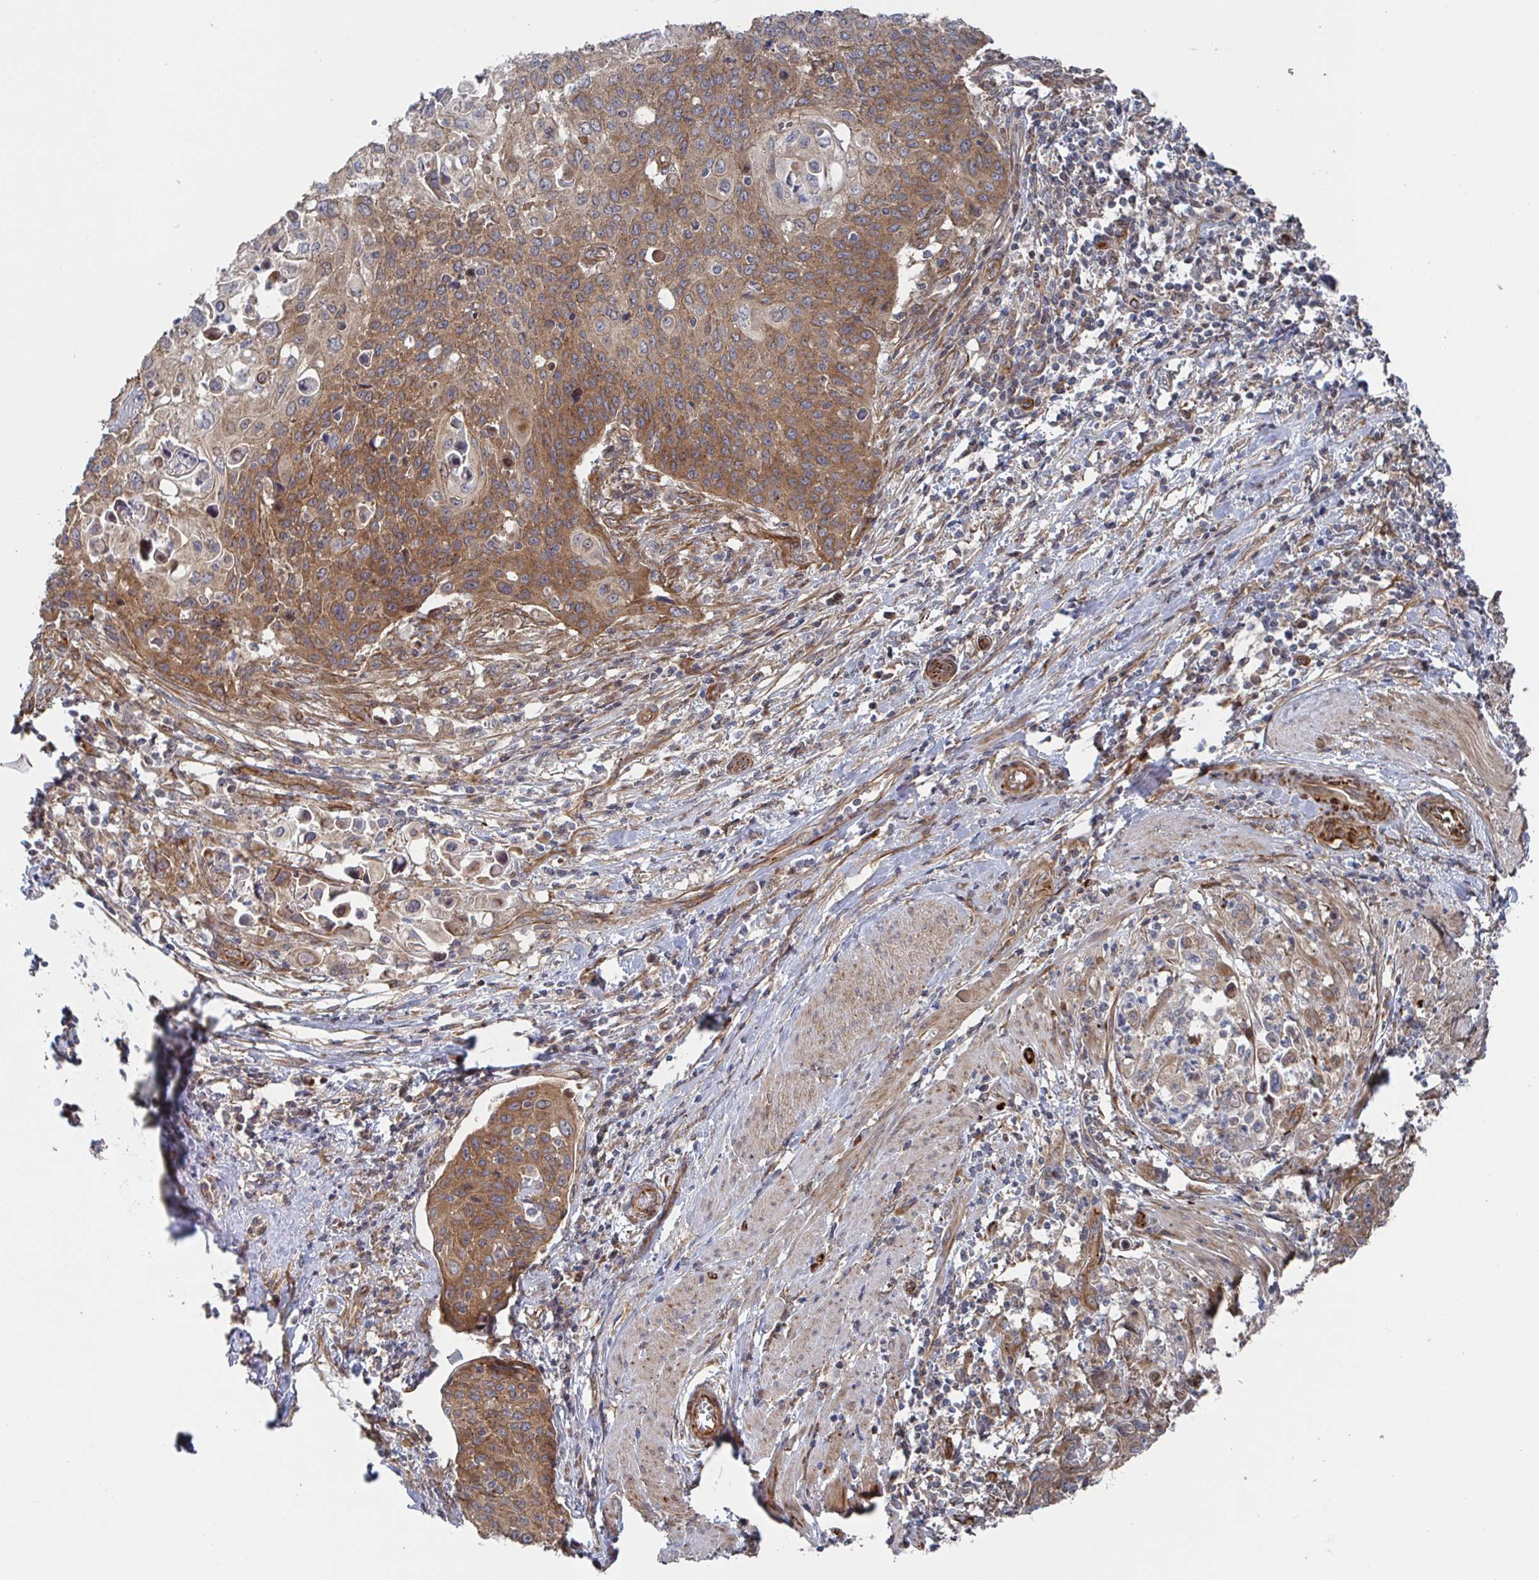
{"staining": {"intensity": "moderate", "quantity": ">75%", "location": "cytoplasmic/membranous"}, "tissue": "cervical cancer", "cell_type": "Tumor cells", "image_type": "cancer", "snomed": [{"axis": "morphology", "description": "Squamous cell carcinoma, NOS"}, {"axis": "topography", "description": "Cervix"}], "caption": "Immunohistochemistry image of neoplastic tissue: squamous cell carcinoma (cervical) stained using immunohistochemistry shows medium levels of moderate protein expression localized specifically in the cytoplasmic/membranous of tumor cells, appearing as a cytoplasmic/membranous brown color.", "gene": "DVL3", "patient": {"sex": "female", "age": 65}}